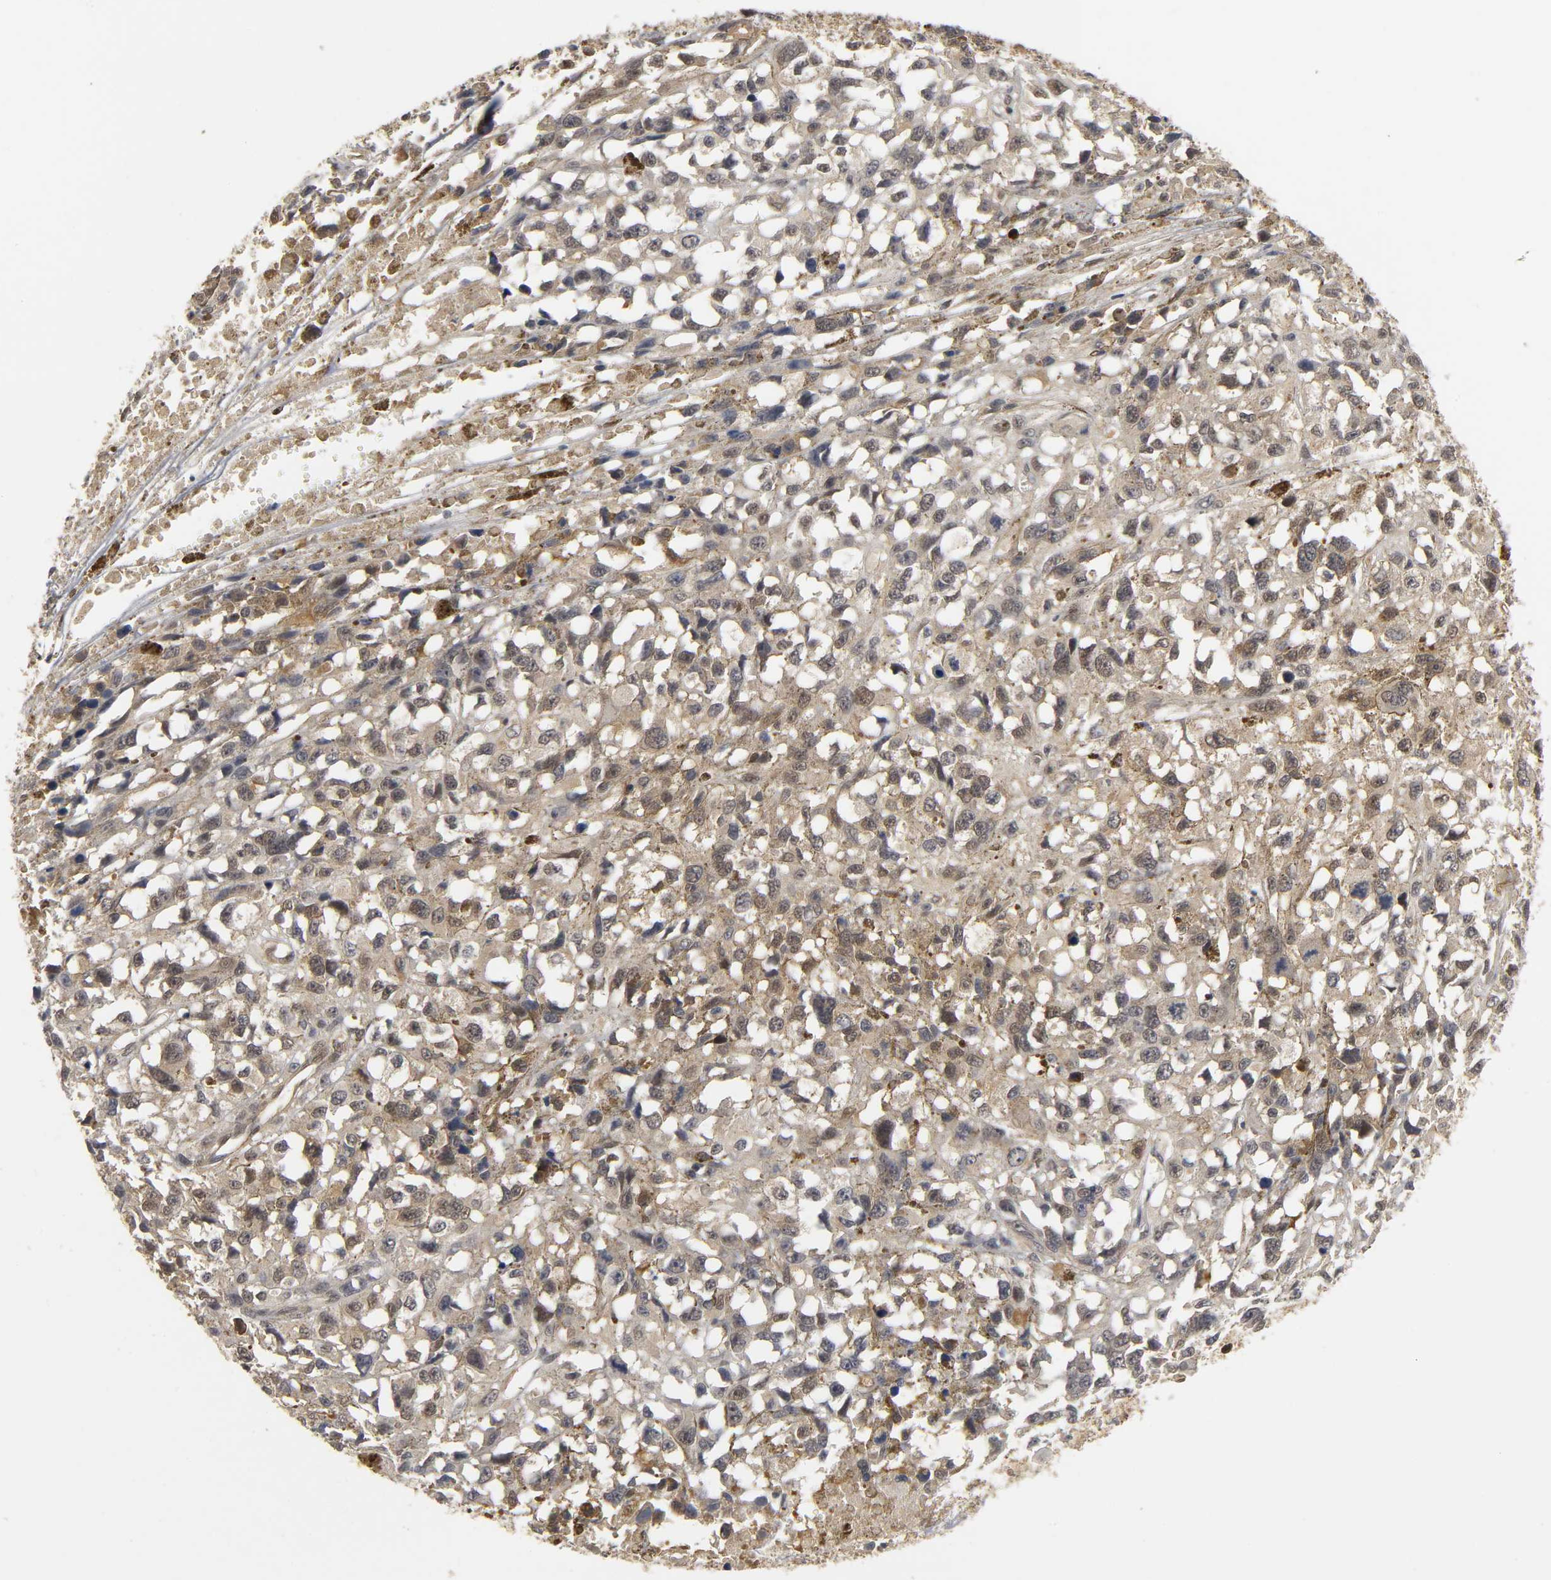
{"staining": {"intensity": "moderate", "quantity": ">75%", "location": "cytoplasmic/membranous"}, "tissue": "melanoma", "cell_type": "Tumor cells", "image_type": "cancer", "snomed": [{"axis": "morphology", "description": "Malignant melanoma, Metastatic site"}, {"axis": "topography", "description": "Lymph node"}], "caption": "Tumor cells exhibit moderate cytoplasmic/membranous expression in approximately >75% of cells in melanoma.", "gene": "PARK7", "patient": {"sex": "male", "age": 59}}